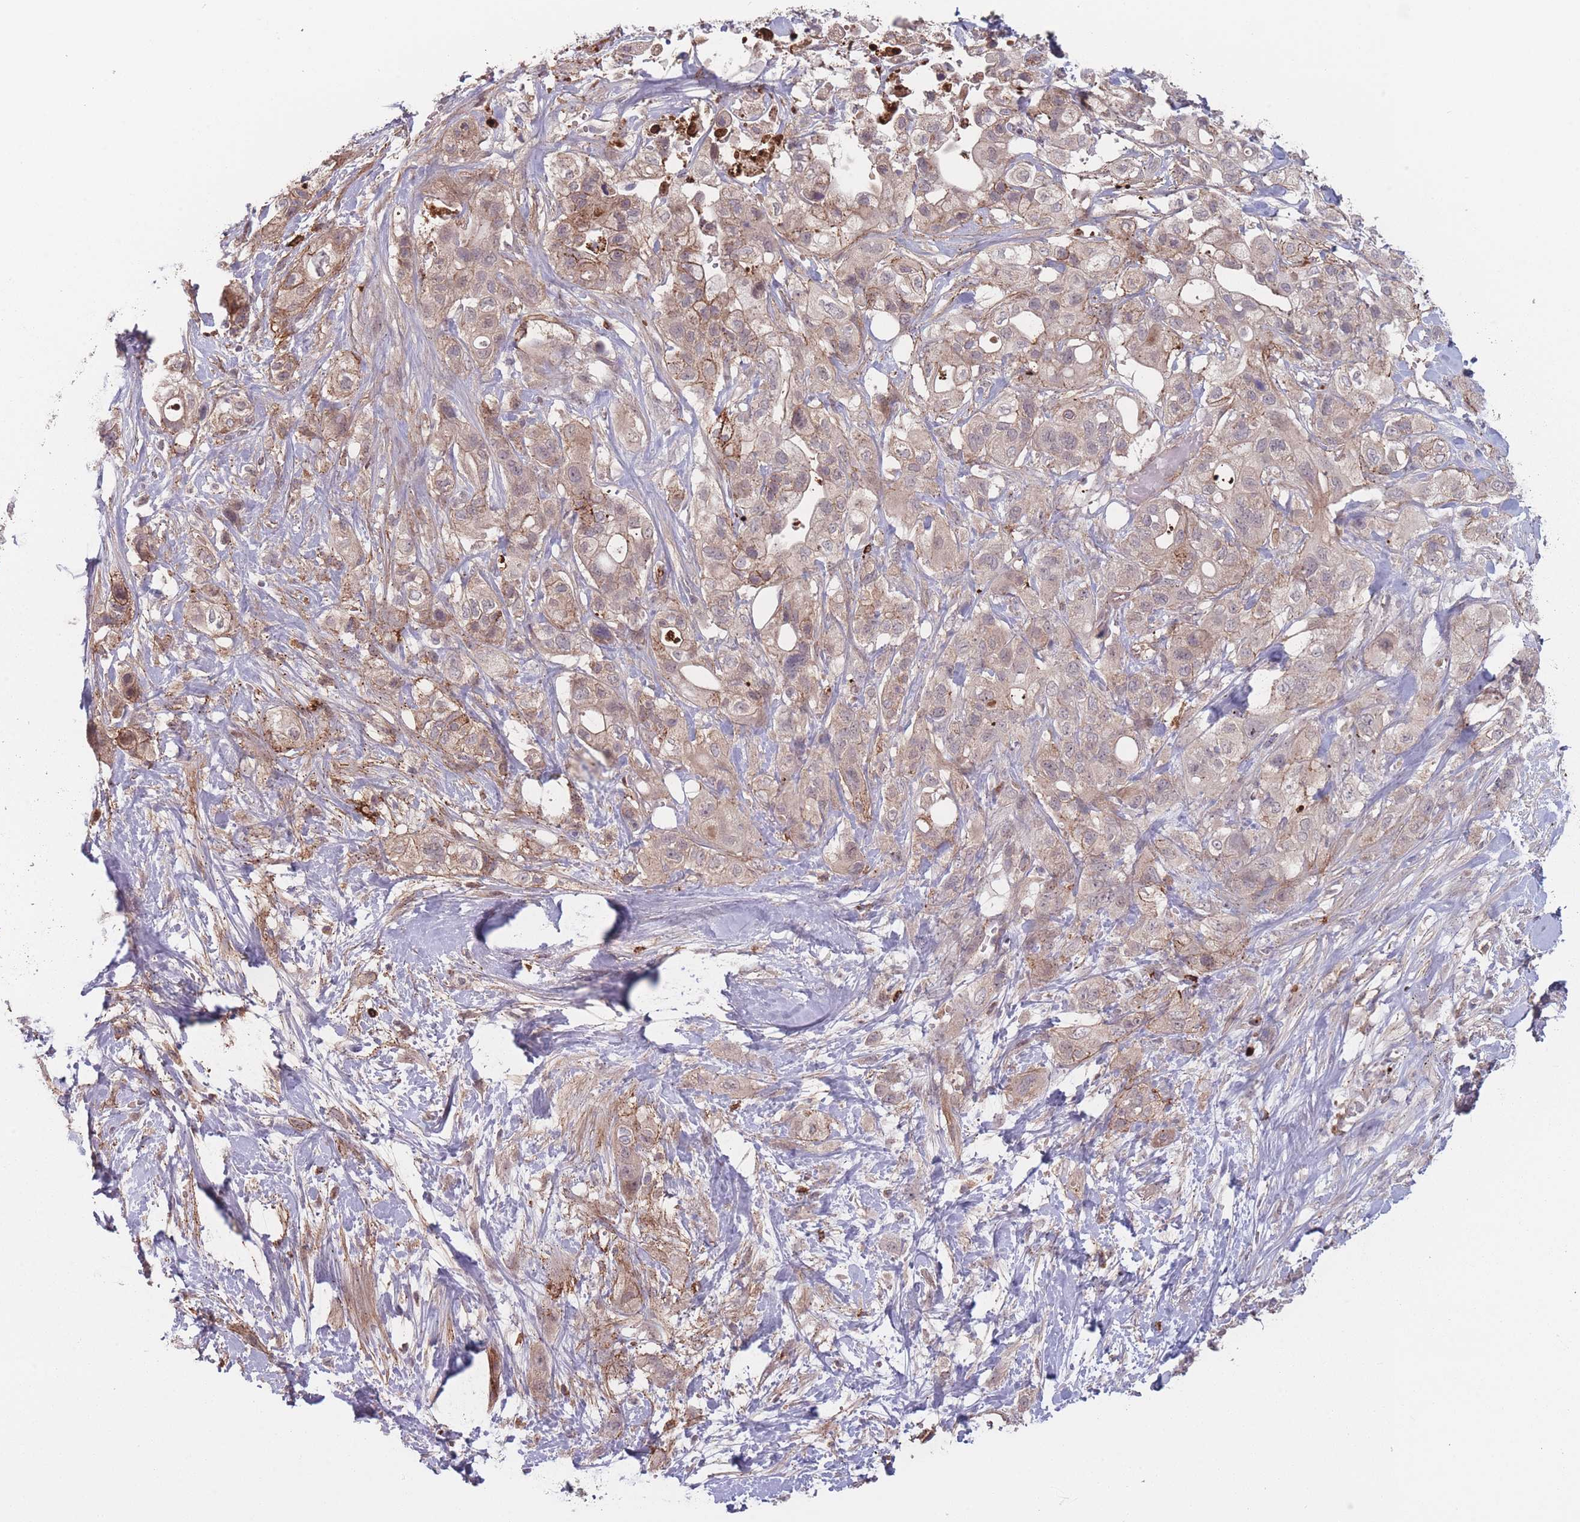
{"staining": {"intensity": "moderate", "quantity": "<25%", "location": "cytoplasmic/membranous"}, "tissue": "pancreatic cancer", "cell_type": "Tumor cells", "image_type": "cancer", "snomed": [{"axis": "morphology", "description": "Adenocarcinoma, NOS"}, {"axis": "topography", "description": "Pancreas"}], "caption": "Tumor cells reveal low levels of moderate cytoplasmic/membranous positivity in about <25% of cells in human pancreatic cancer (adenocarcinoma).", "gene": "TMEM232", "patient": {"sex": "male", "age": 44}}